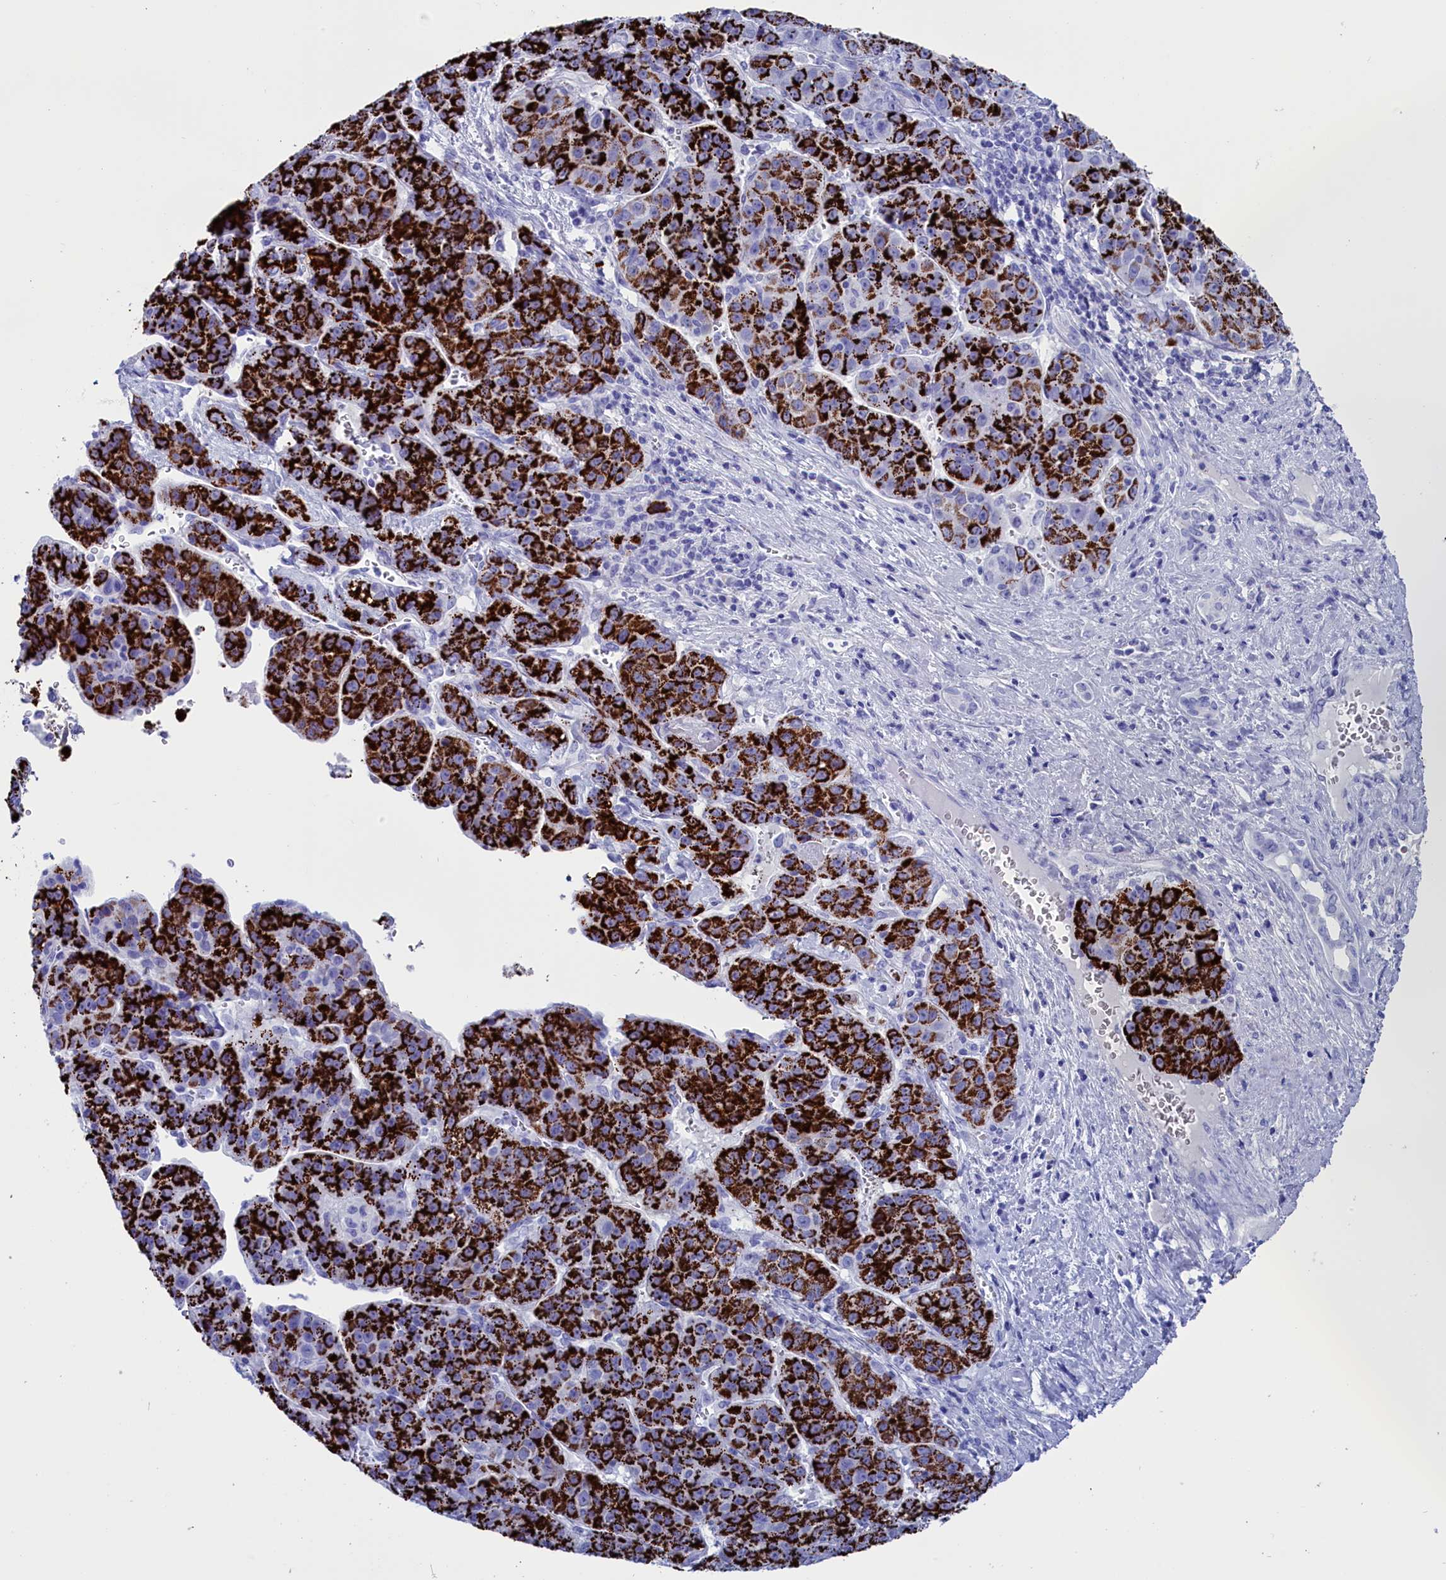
{"staining": {"intensity": "strong", "quantity": ">75%", "location": "cytoplasmic/membranous"}, "tissue": "liver cancer", "cell_type": "Tumor cells", "image_type": "cancer", "snomed": [{"axis": "morphology", "description": "Carcinoma, Hepatocellular, NOS"}, {"axis": "topography", "description": "Liver"}], "caption": "Liver hepatocellular carcinoma stained with immunohistochemistry (IHC) reveals strong cytoplasmic/membranous expression in about >75% of tumor cells.", "gene": "ANKRD29", "patient": {"sex": "female", "age": 53}}